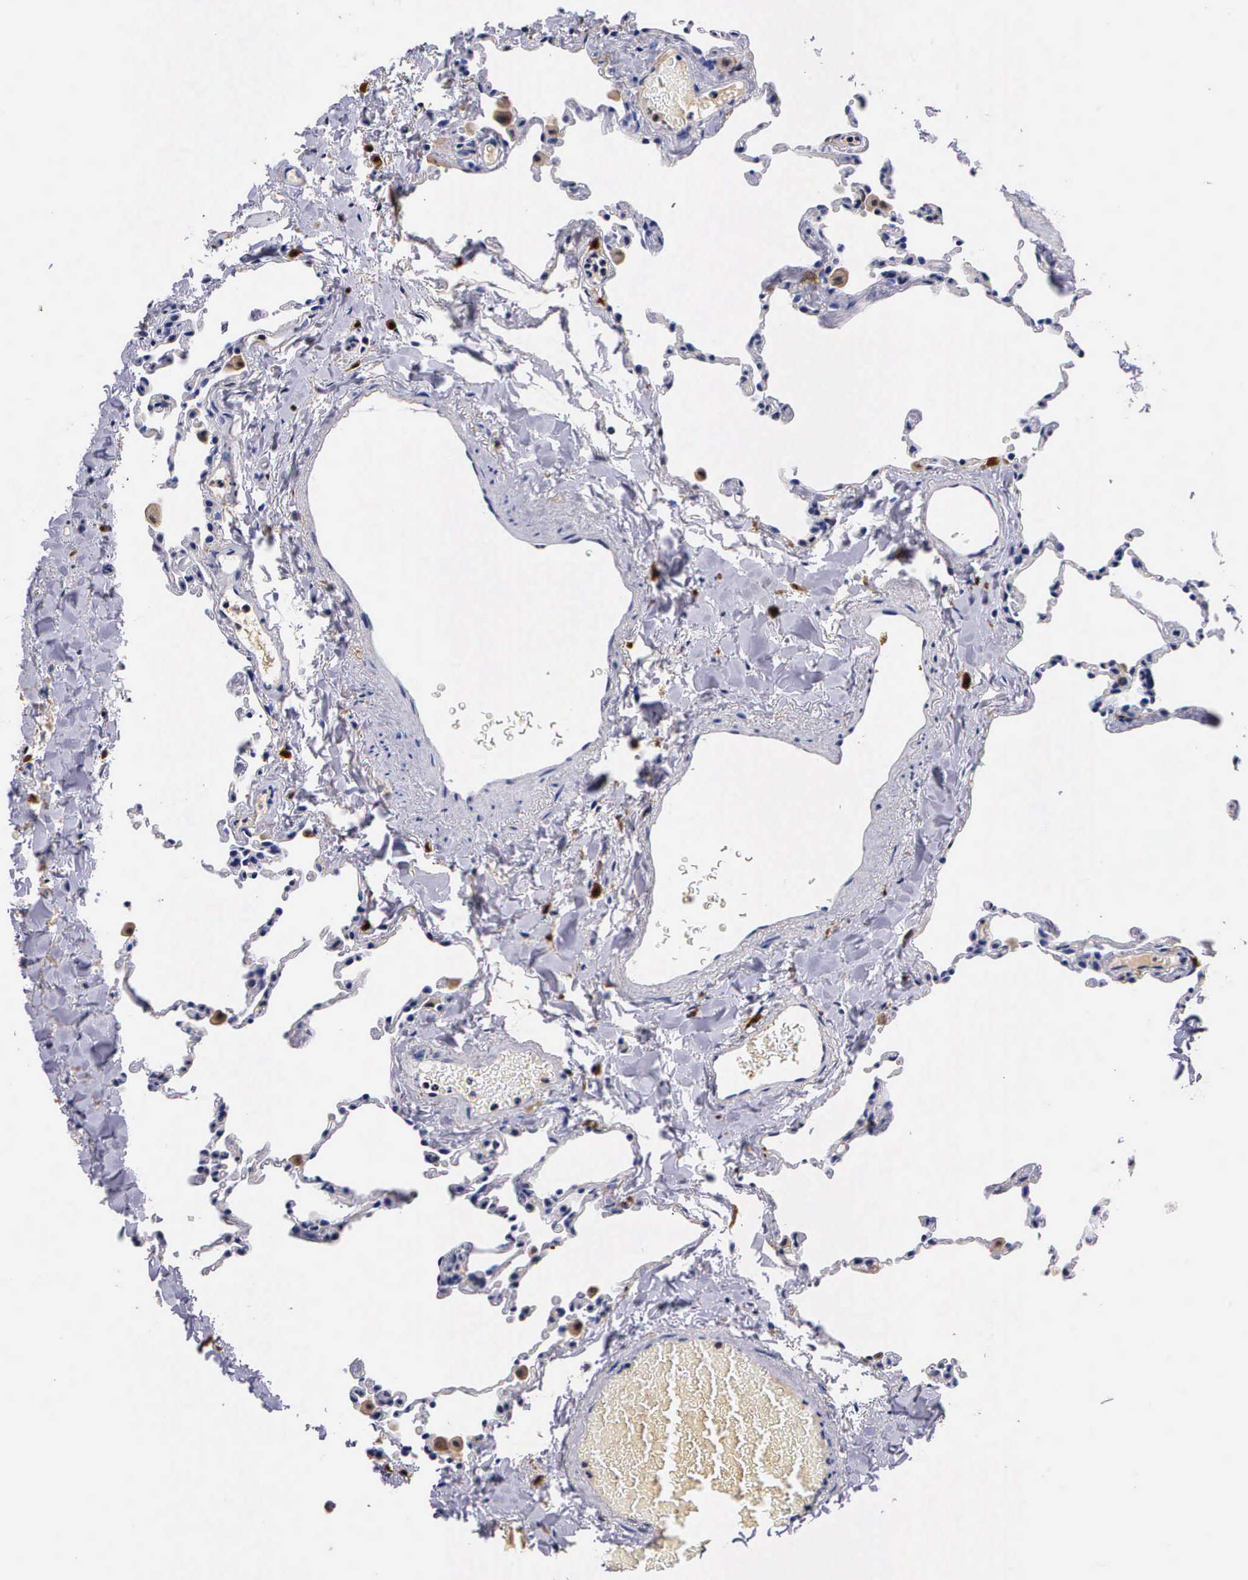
{"staining": {"intensity": "negative", "quantity": "none", "location": "none"}, "tissue": "lung", "cell_type": "Alveolar cells", "image_type": "normal", "snomed": [{"axis": "morphology", "description": "Normal tissue, NOS"}, {"axis": "topography", "description": "Lung"}], "caption": "DAB (3,3'-diaminobenzidine) immunohistochemical staining of normal lung shows no significant expression in alveolar cells. (DAB immunohistochemistry (IHC) visualized using brightfield microscopy, high magnification).", "gene": "RENBP", "patient": {"sex": "female", "age": 61}}